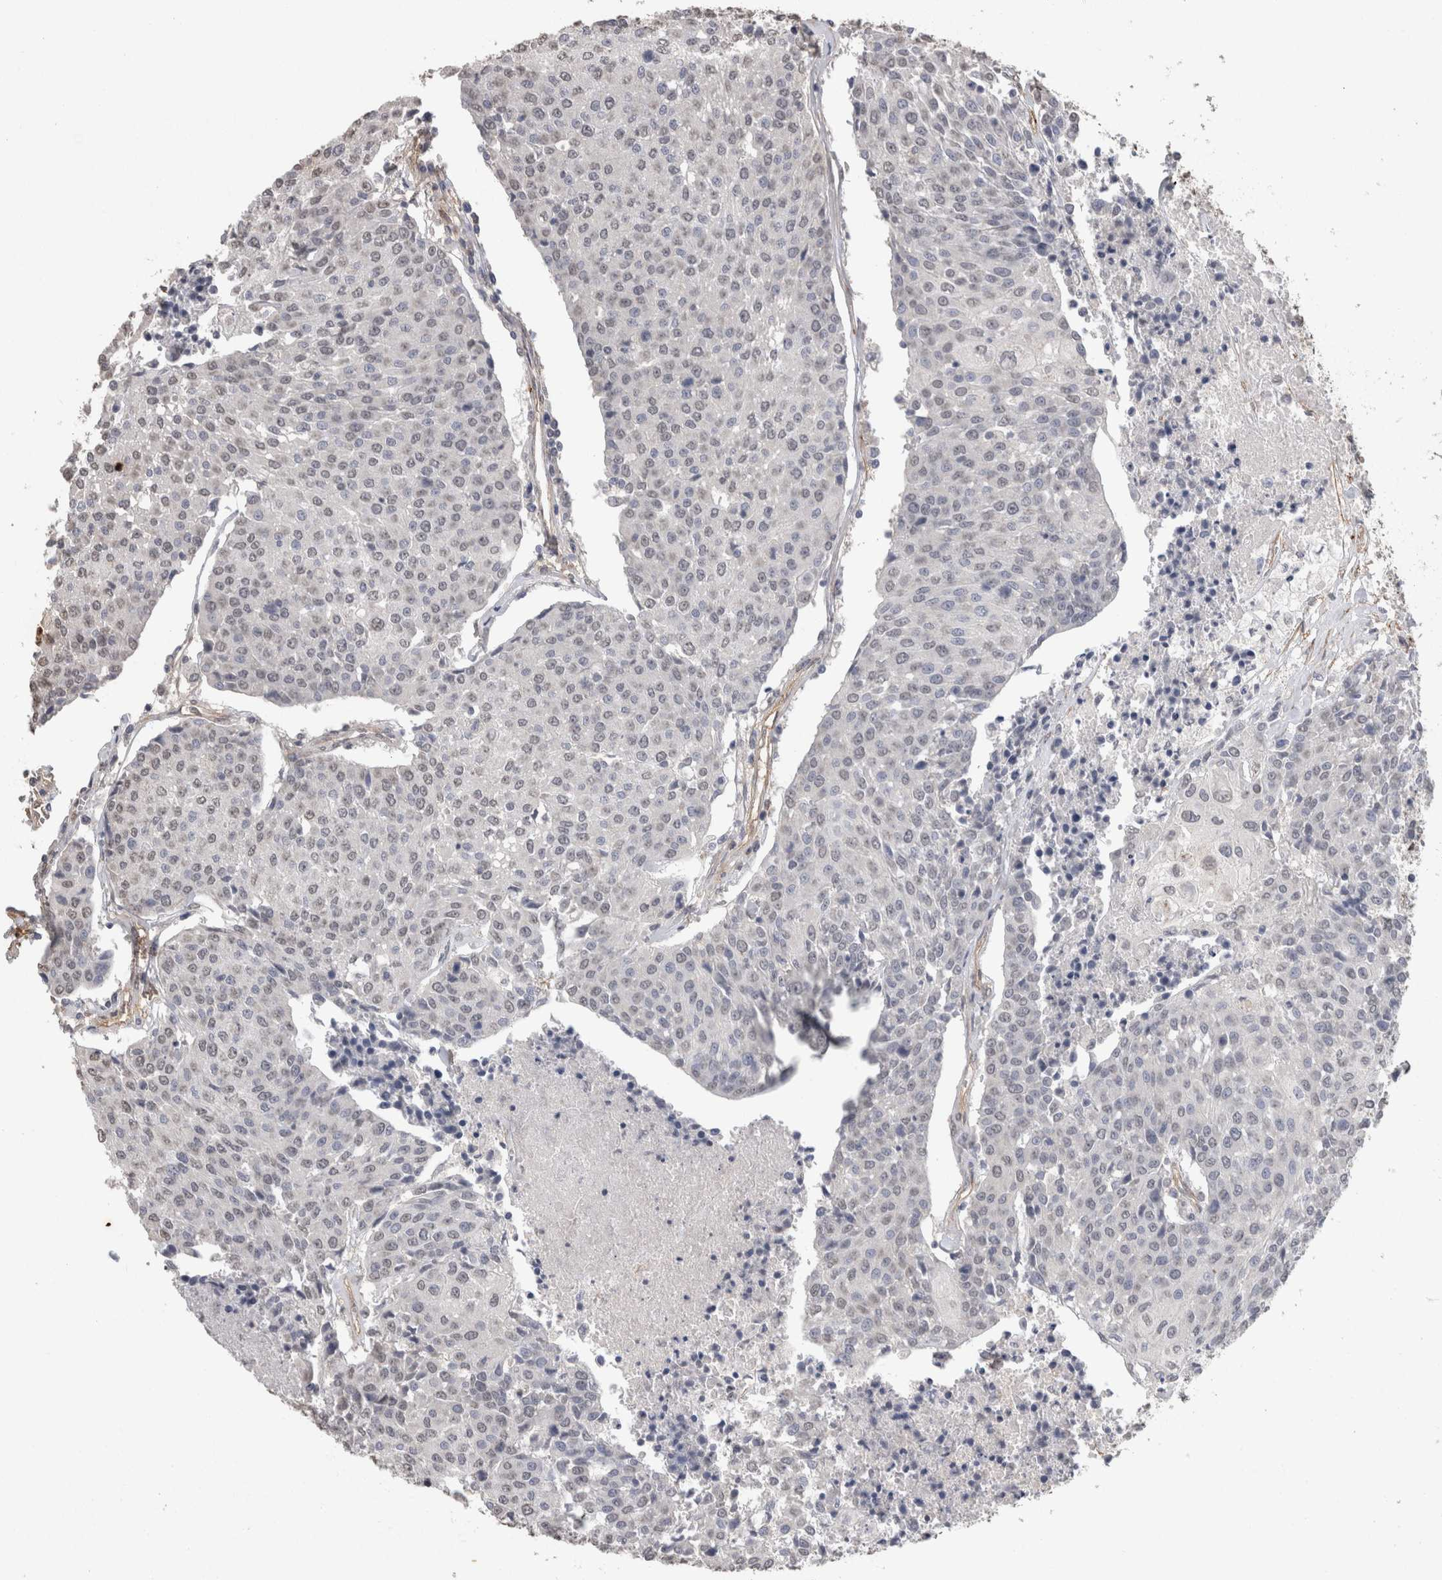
{"staining": {"intensity": "weak", "quantity": "<25%", "location": "nuclear"}, "tissue": "urothelial cancer", "cell_type": "Tumor cells", "image_type": "cancer", "snomed": [{"axis": "morphology", "description": "Urothelial carcinoma, High grade"}, {"axis": "topography", "description": "Urinary bladder"}], "caption": "There is no significant staining in tumor cells of urothelial carcinoma (high-grade).", "gene": "RECK", "patient": {"sex": "female", "age": 85}}